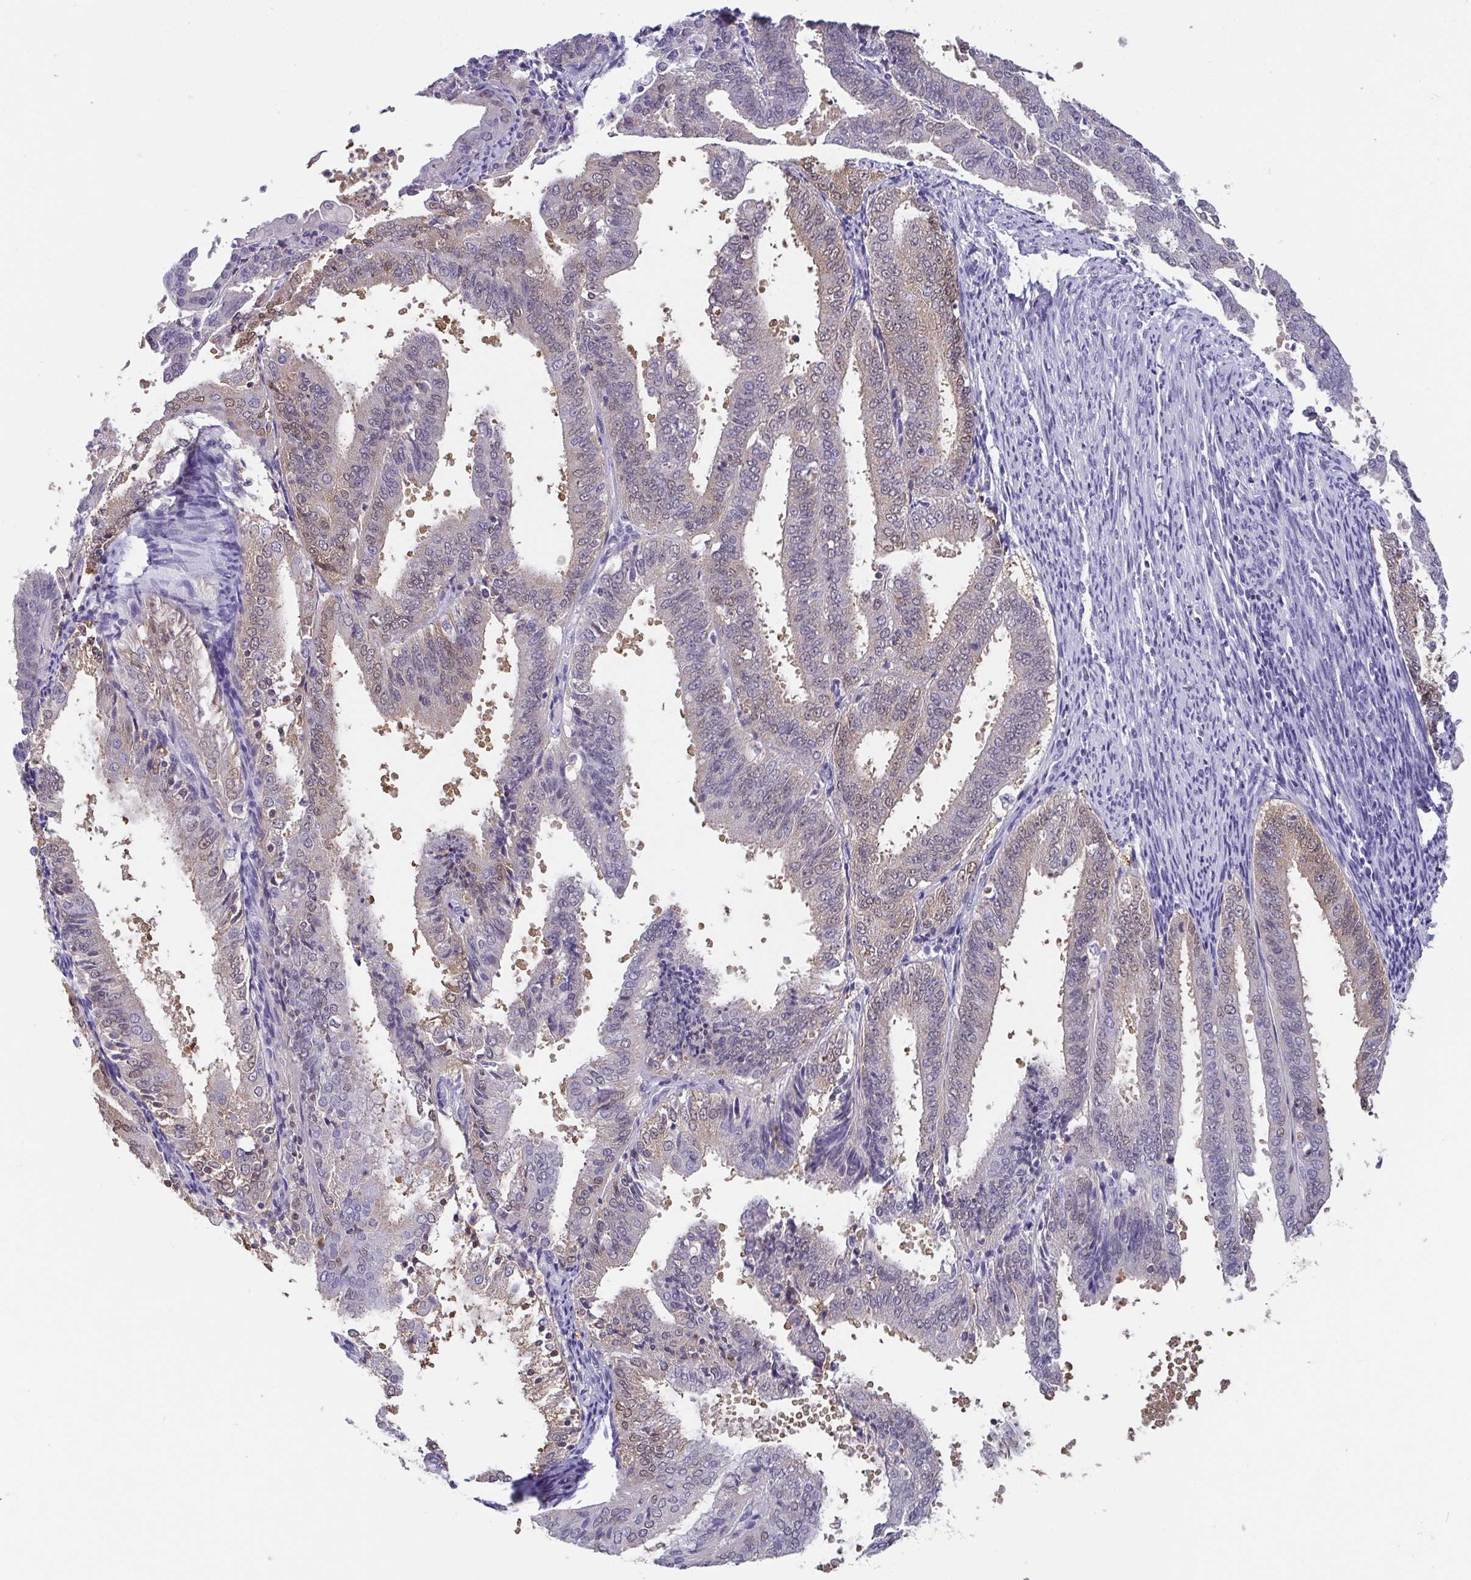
{"staining": {"intensity": "weak", "quantity": "25%-75%", "location": "cytoplasmic/membranous,nuclear"}, "tissue": "endometrial cancer", "cell_type": "Tumor cells", "image_type": "cancer", "snomed": [{"axis": "morphology", "description": "Adenocarcinoma, NOS"}, {"axis": "topography", "description": "Endometrium"}], "caption": "IHC histopathology image of human endometrial cancer stained for a protein (brown), which displays low levels of weak cytoplasmic/membranous and nuclear positivity in about 25%-75% of tumor cells.", "gene": "IDH1", "patient": {"sex": "female", "age": 63}}